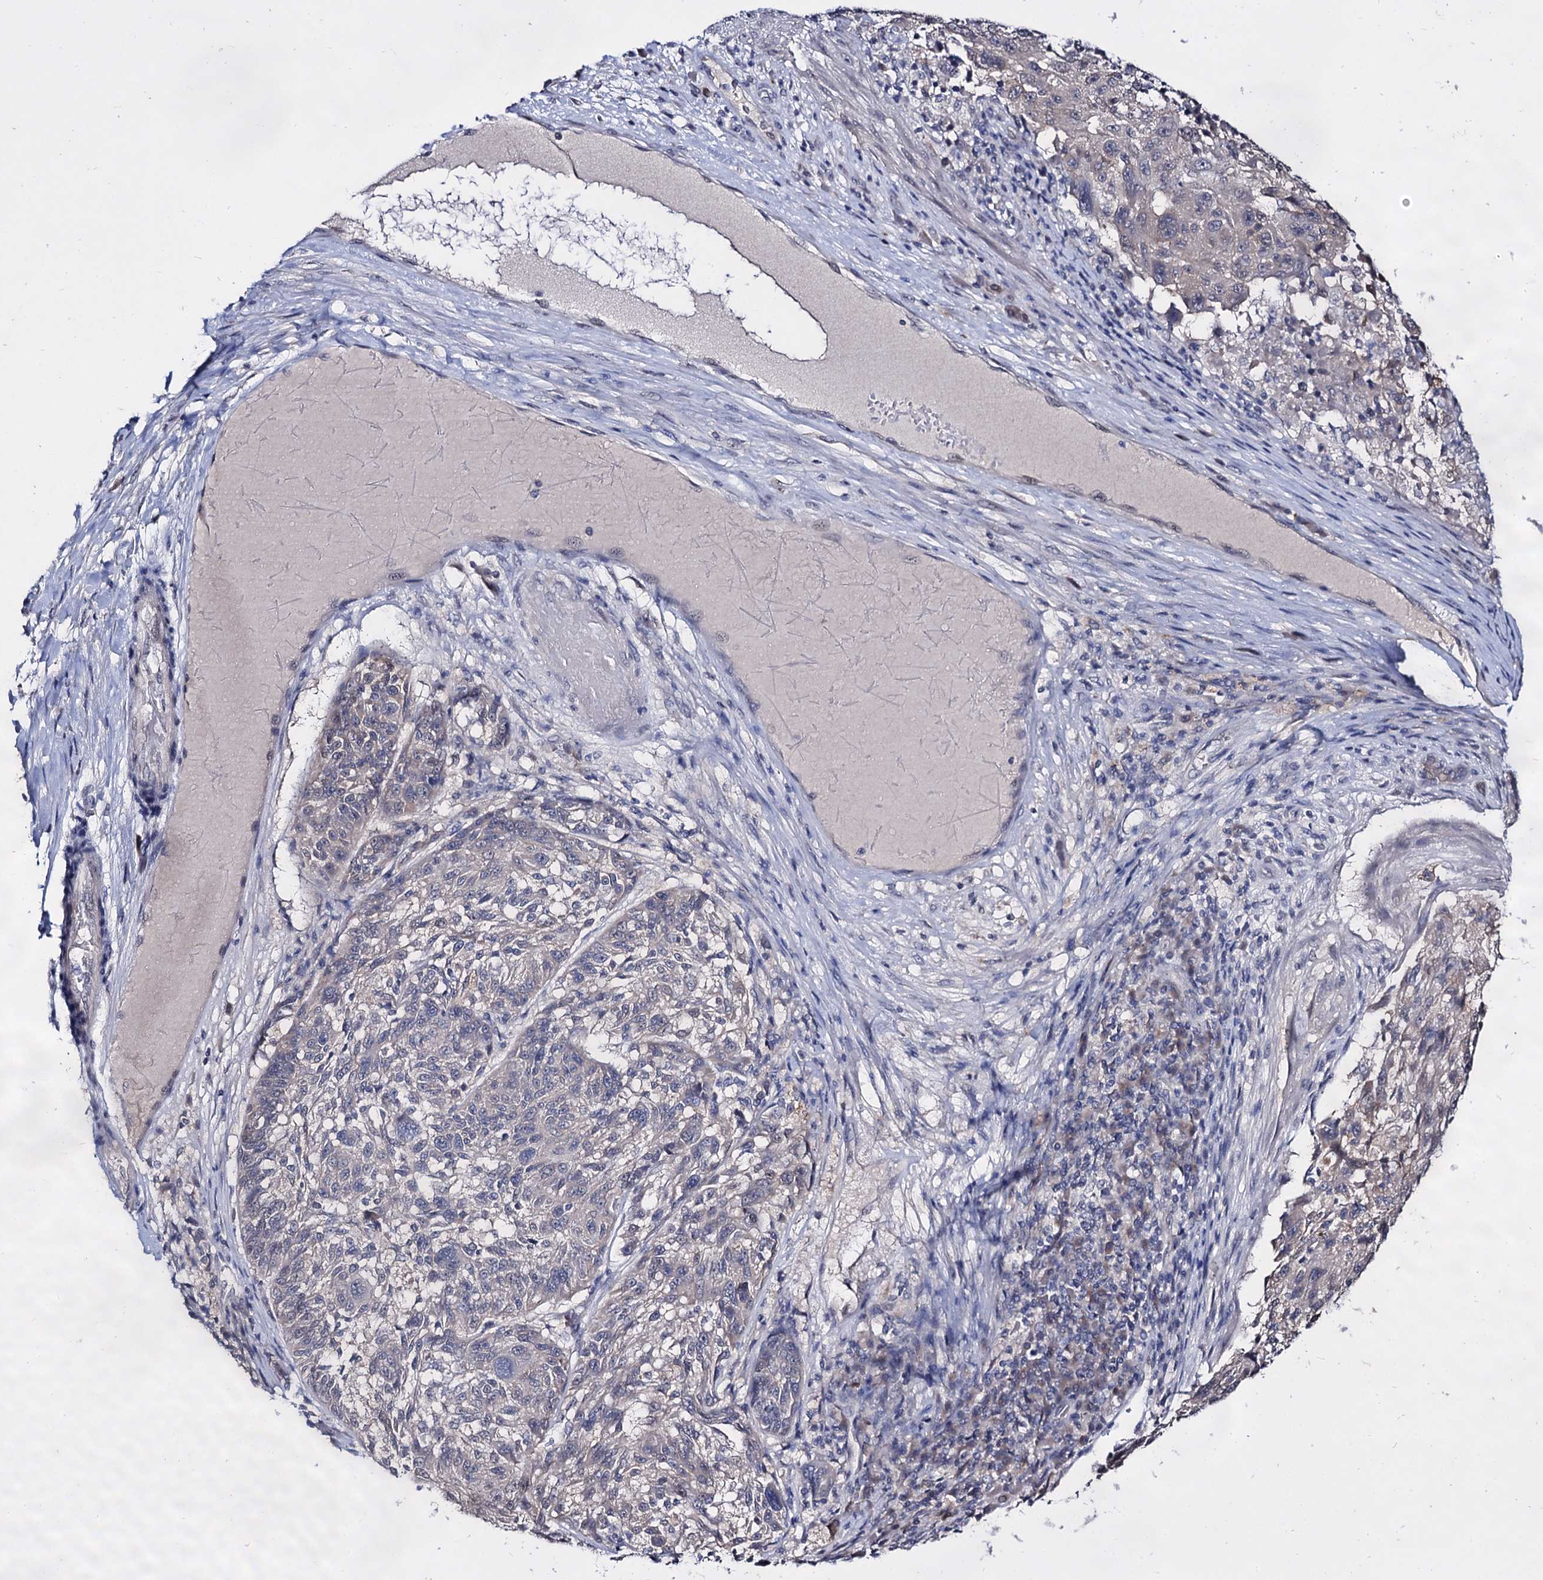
{"staining": {"intensity": "weak", "quantity": "<25%", "location": "cytoplasmic/membranous"}, "tissue": "melanoma", "cell_type": "Tumor cells", "image_type": "cancer", "snomed": [{"axis": "morphology", "description": "Malignant melanoma, NOS"}, {"axis": "topography", "description": "Skin"}], "caption": "An immunohistochemistry micrograph of melanoma is shown. There is no staining in tumor cells of melanoma.", "gene": "ARFIP2", "patient": {"sex": "male", "age": 53}}